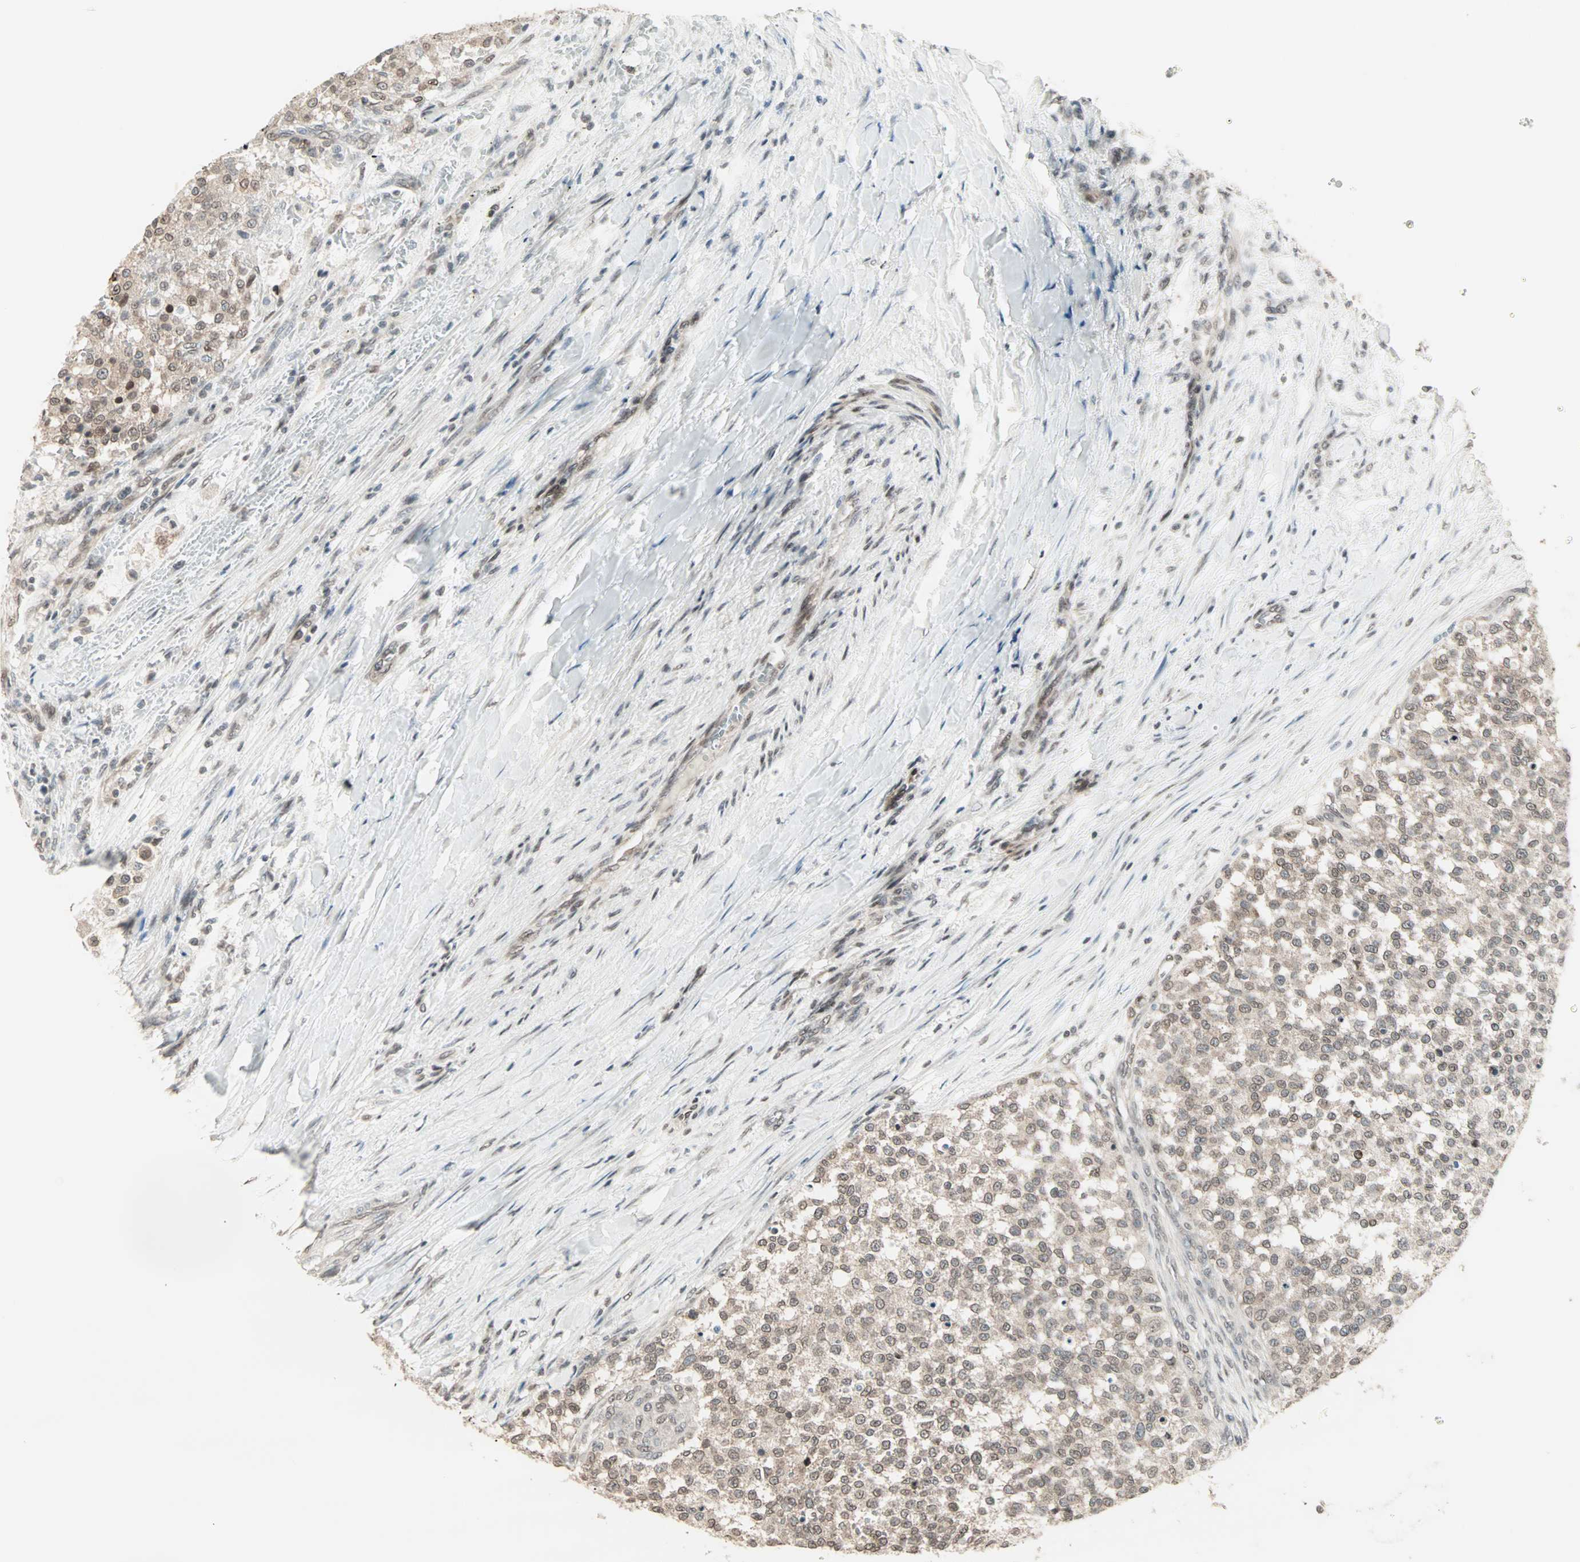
{"staining": {"intensity": "weak", "quantity": ">75%", "location": "cytoplasmic/membranous,nuclear"}, "tissue": "testis cancer", "cell_type": "Tumor cells", "image_type": "cancer", "snomed": [{"axis": "morphology", "description": "Seminoma, NOS"}, {"axis": "topography", "description": "Testis"}], "caption": "The micrograph demonstrates immunohistochemical staining of testis seminoma. There is weak cytoplasmic/membranous and nuclear staining is present in about >75% of tumor cells.", "gene": "CBLC", "patient": {"sex": "male", "age": 59}}